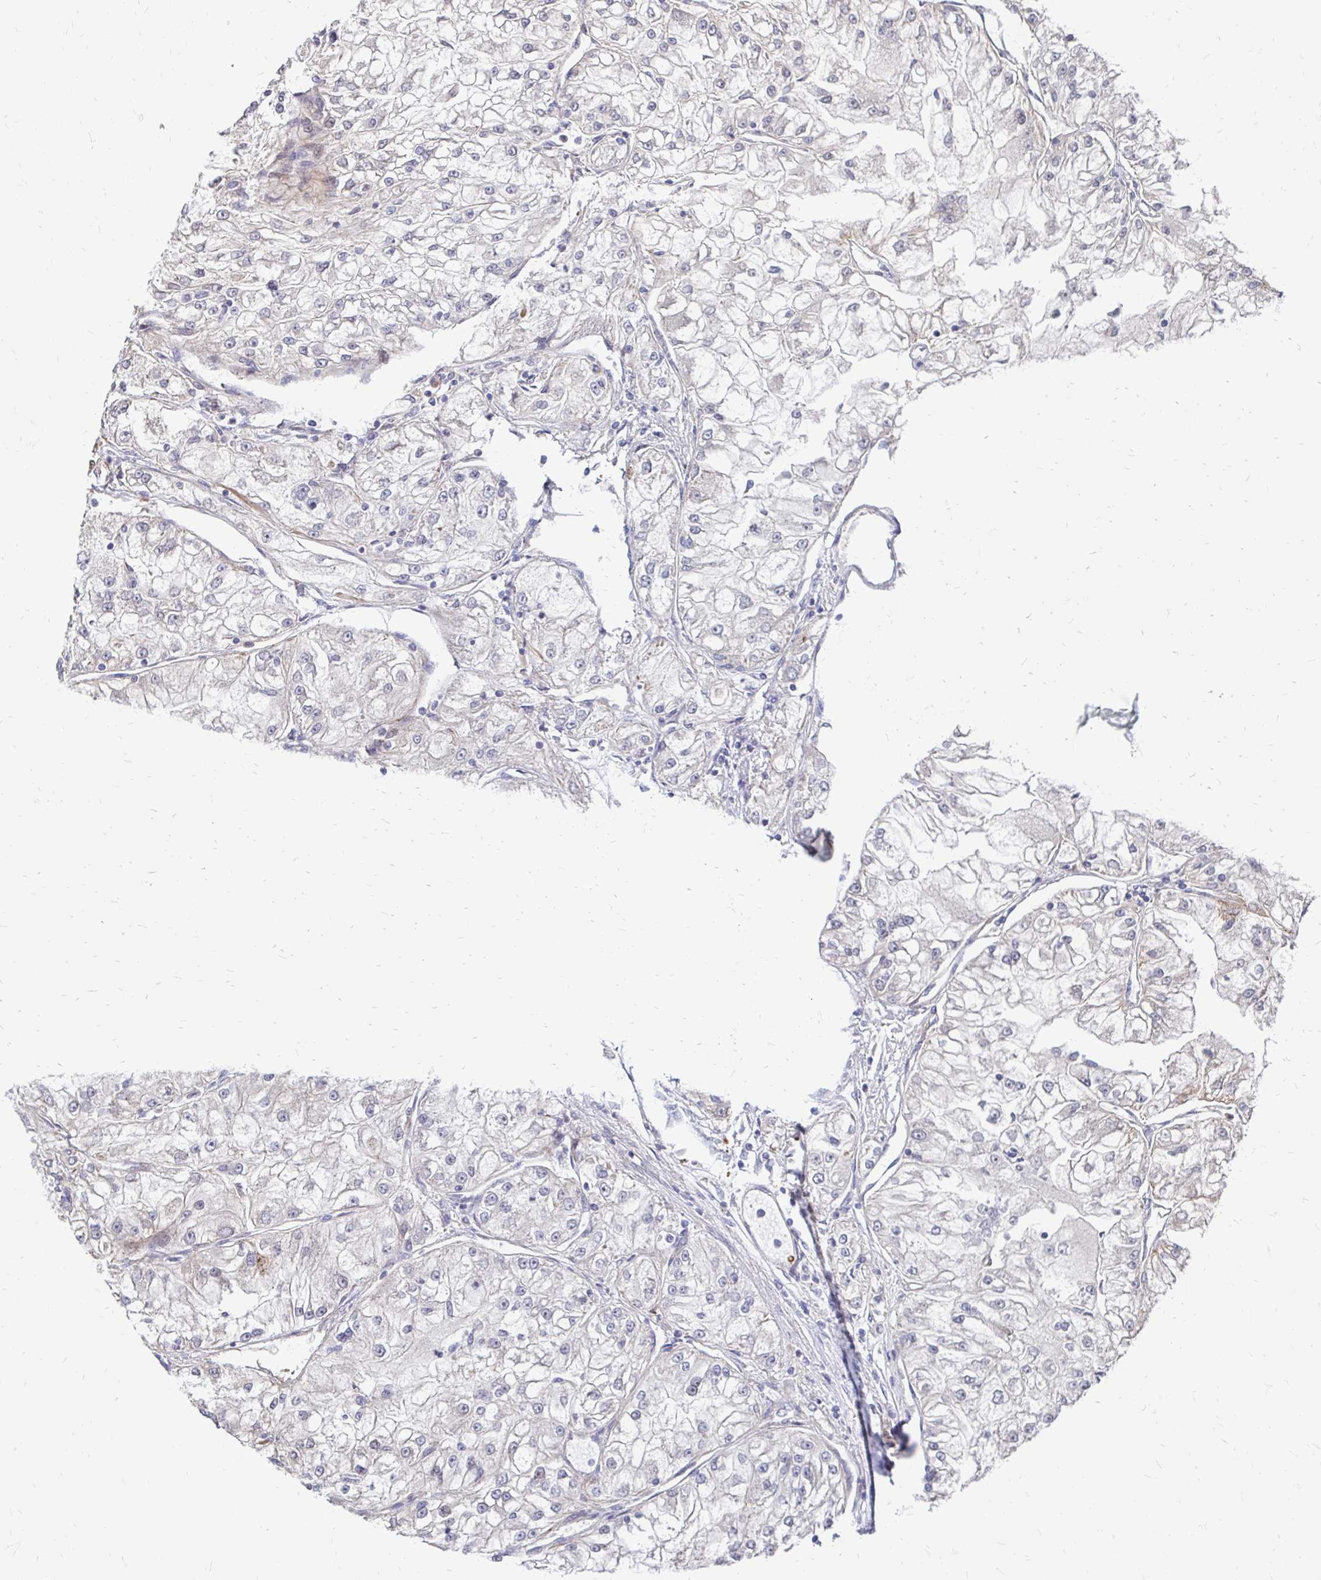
{"staining": {"intensity": "negative", "quantity": "none", "location": "none"}, "tissue": "renal cancer", "cell_type": "Tumor cells", "image_type": "cancer", "snomed": [{"axis": "morphology", "description": "Adenocarcinoma, NOS"}, {"axis": "topography", "description": "Kidney"}], "caption": "DAB immunohistochemical staining of human renal adenocarcinoma displays no significant expression in tumor cells.", "gene": "CDKL1", "patient": {"sex": "female", "age": 72}}